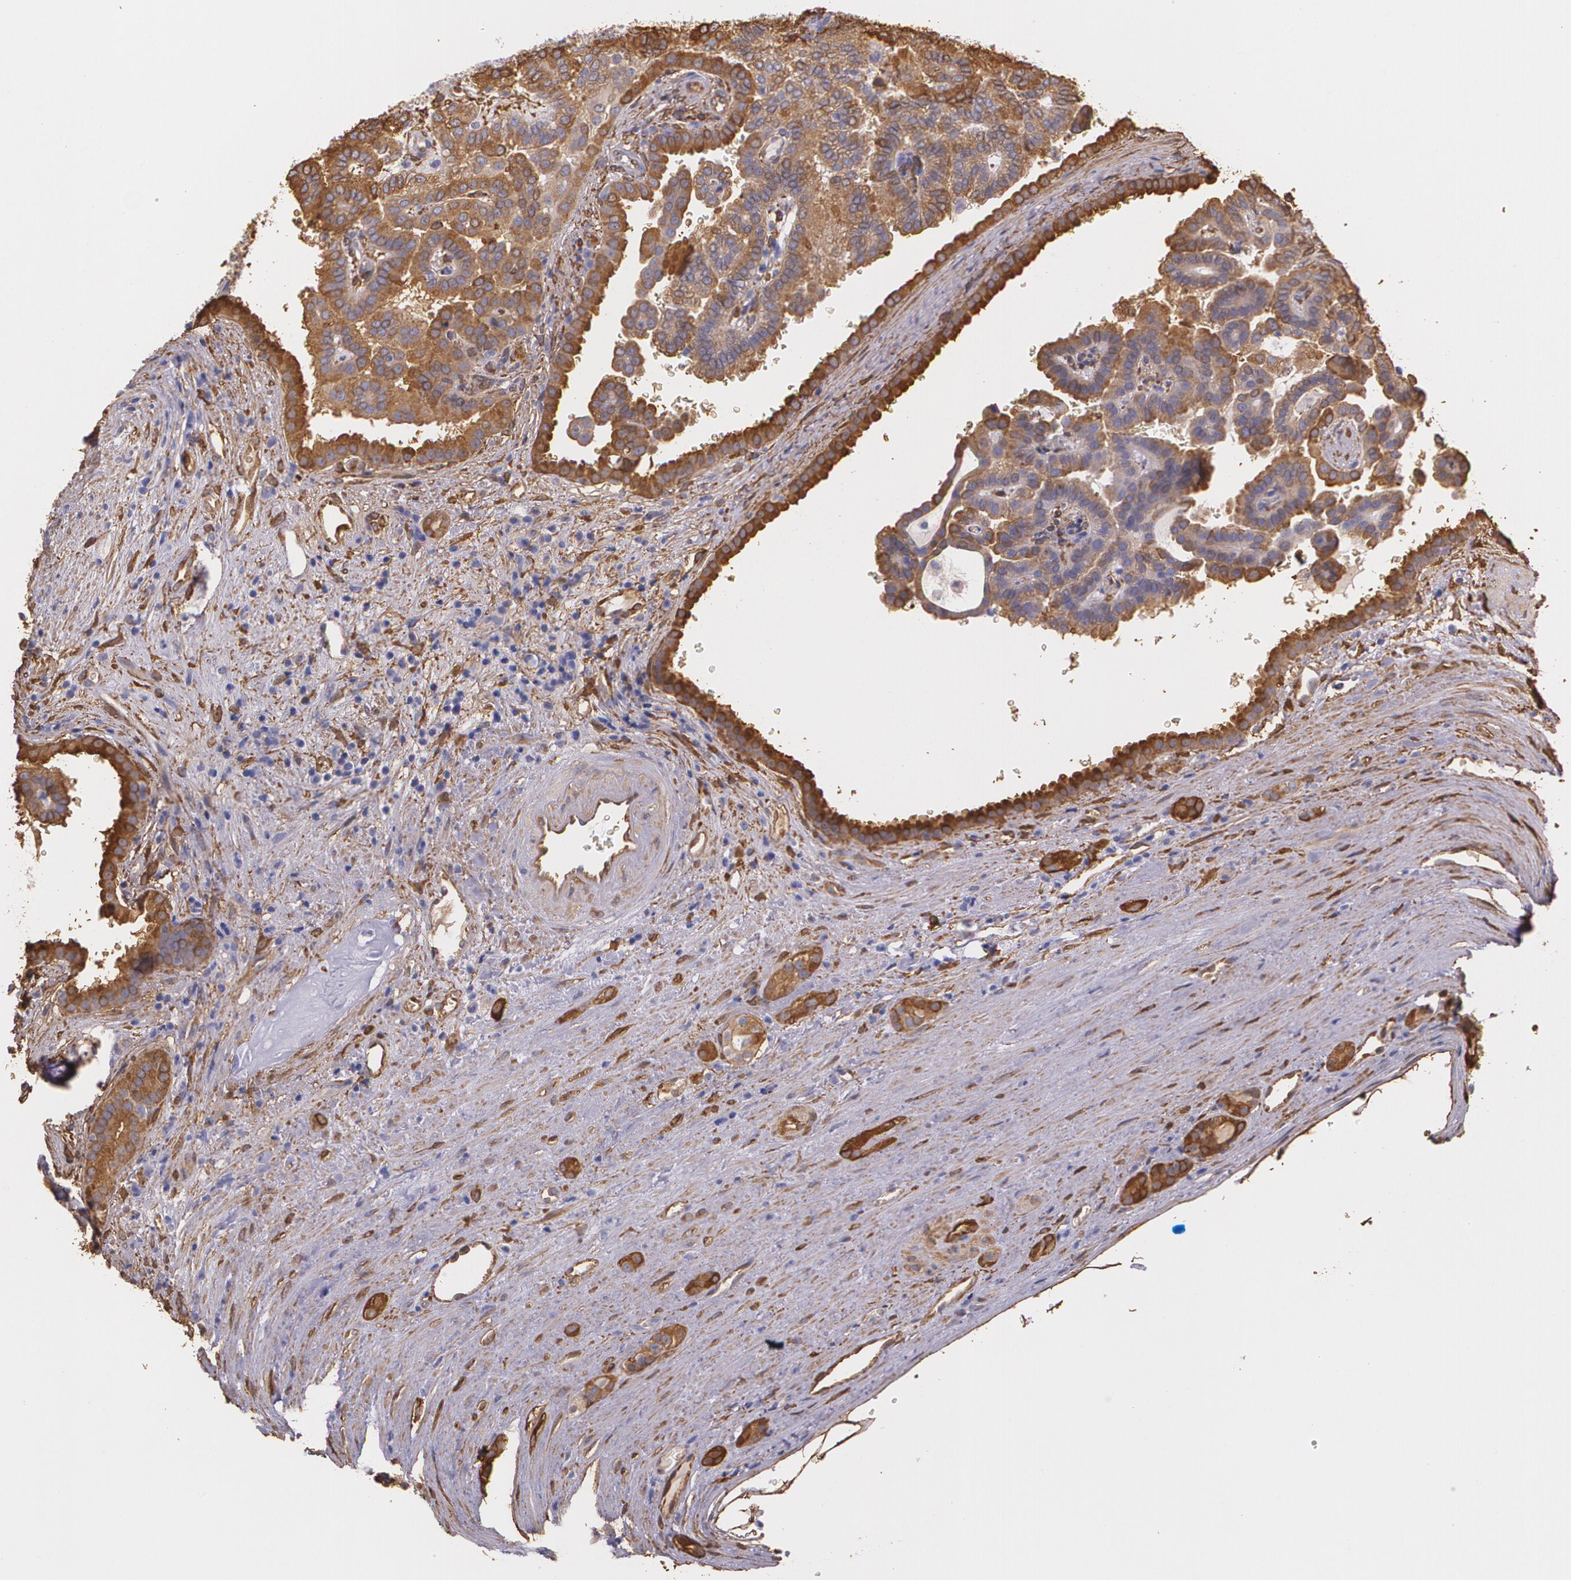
{"staining": {"intensity": "weak", "quantity": "25%-75%", "location": "cytoplasmic/membranous"}, "tissue": "renal cancer", "cell_type": "Tumor cells", "image_type": "cancer", "snomed": [{"axis": "morphology", "description": "Adenocarcinoma, NOS"}, {"axis": "topography", "description": "Kidney"}], "caption": "Weak cytoplasmic/membranous positivity is present in about 25%-75% of tumor cells in renal cancer.", "gene": "MMP2", "patient": {"sex": "male", "age": 61}}